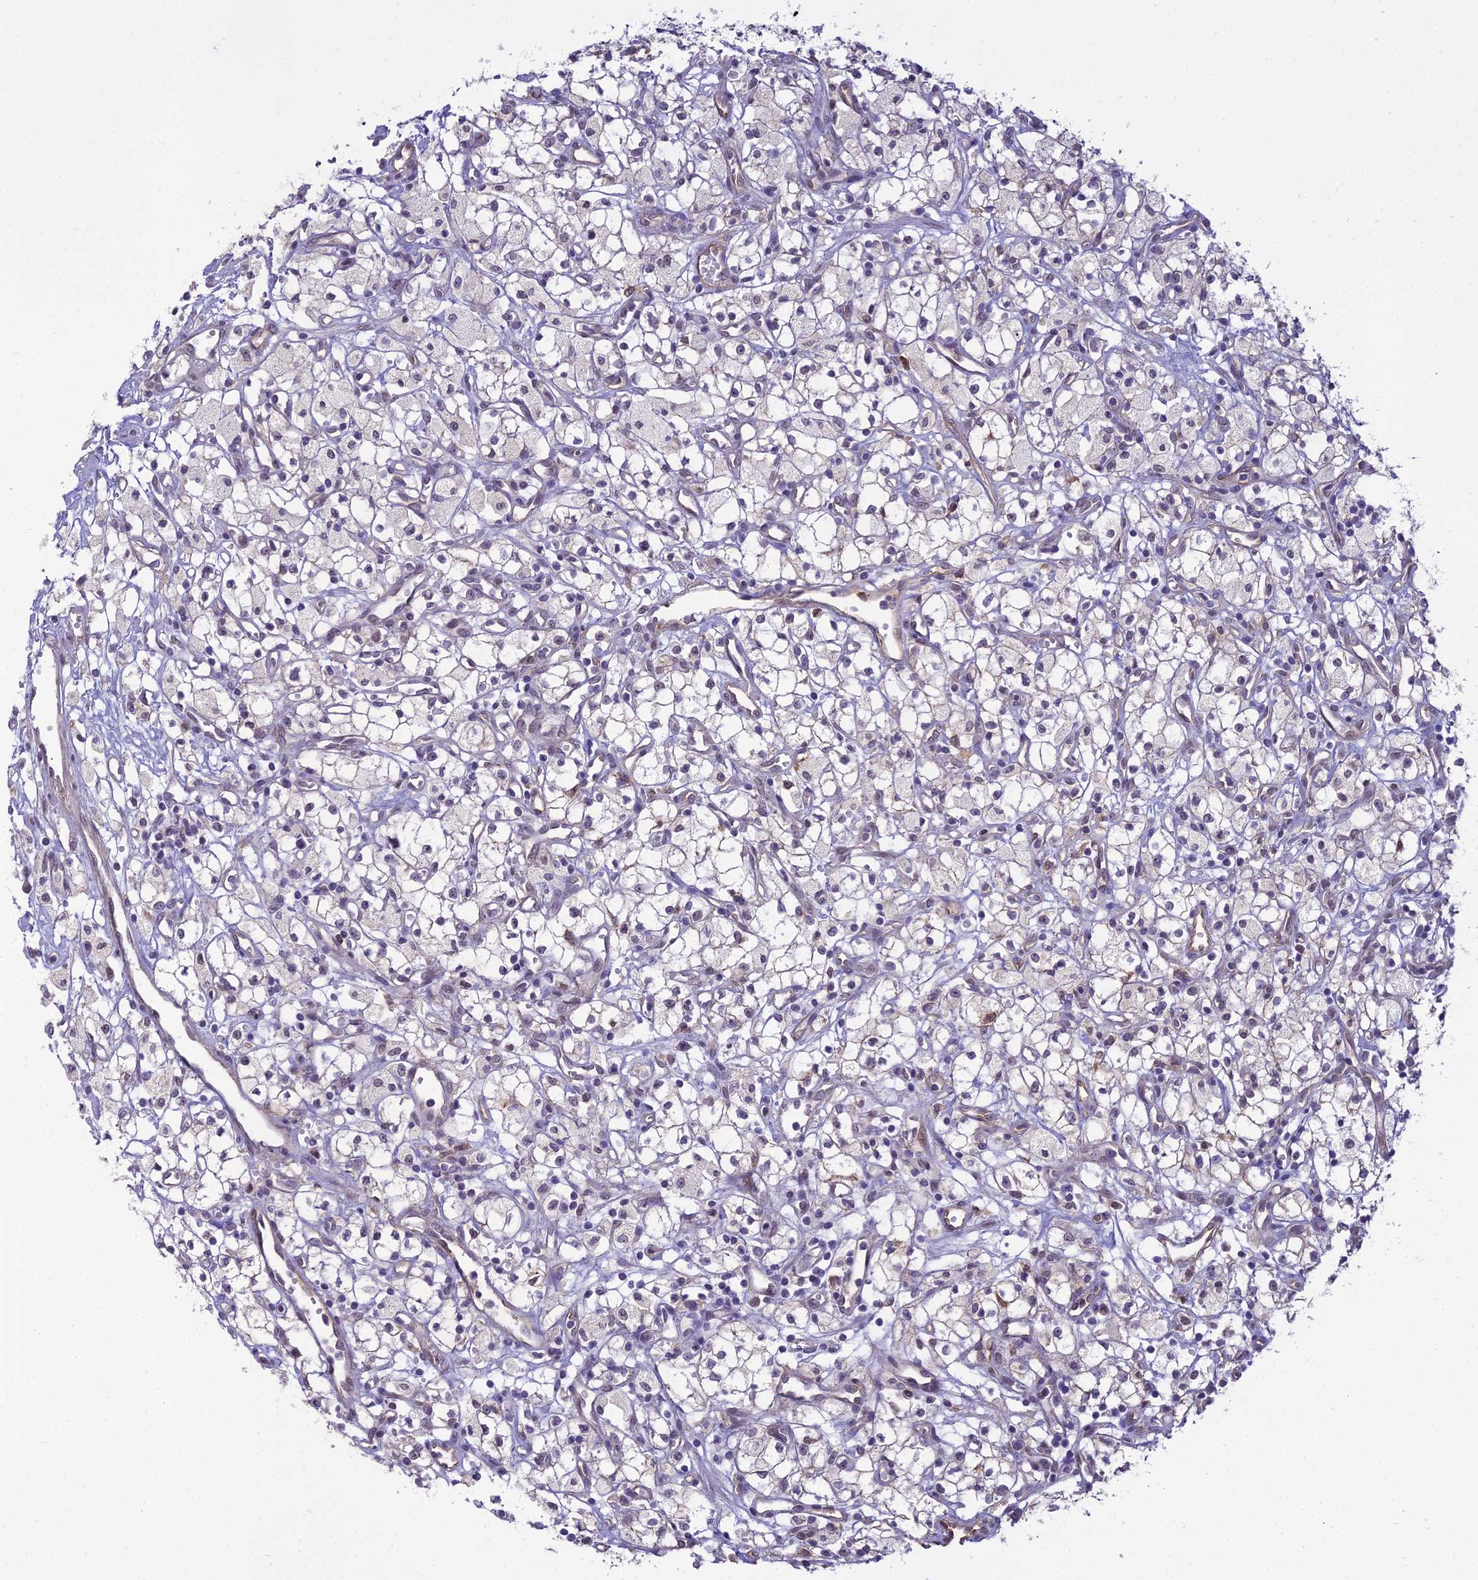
{"staining": {"intensity": "negative", "quantity": "none", "location": "none"}, "tissue": "renal cancer", "cell_type": "Tumor cells", "image_type": "cancer", "snomed": [{"axis": "morphology", "description": "Adenocarcinoma, NOS"}, {"axis": "topography", "description": "Kidney"}], "caption": "Histopathology image shows no protein expression in tumor cells of adenocarcinoma (renal) tissue. (Brightfield microscopy of DAB (3,3'-diaminobenzidine) IHC at high magnification).", "gene": "BLNK", "patient": {"sex": "male", "age": 59}}